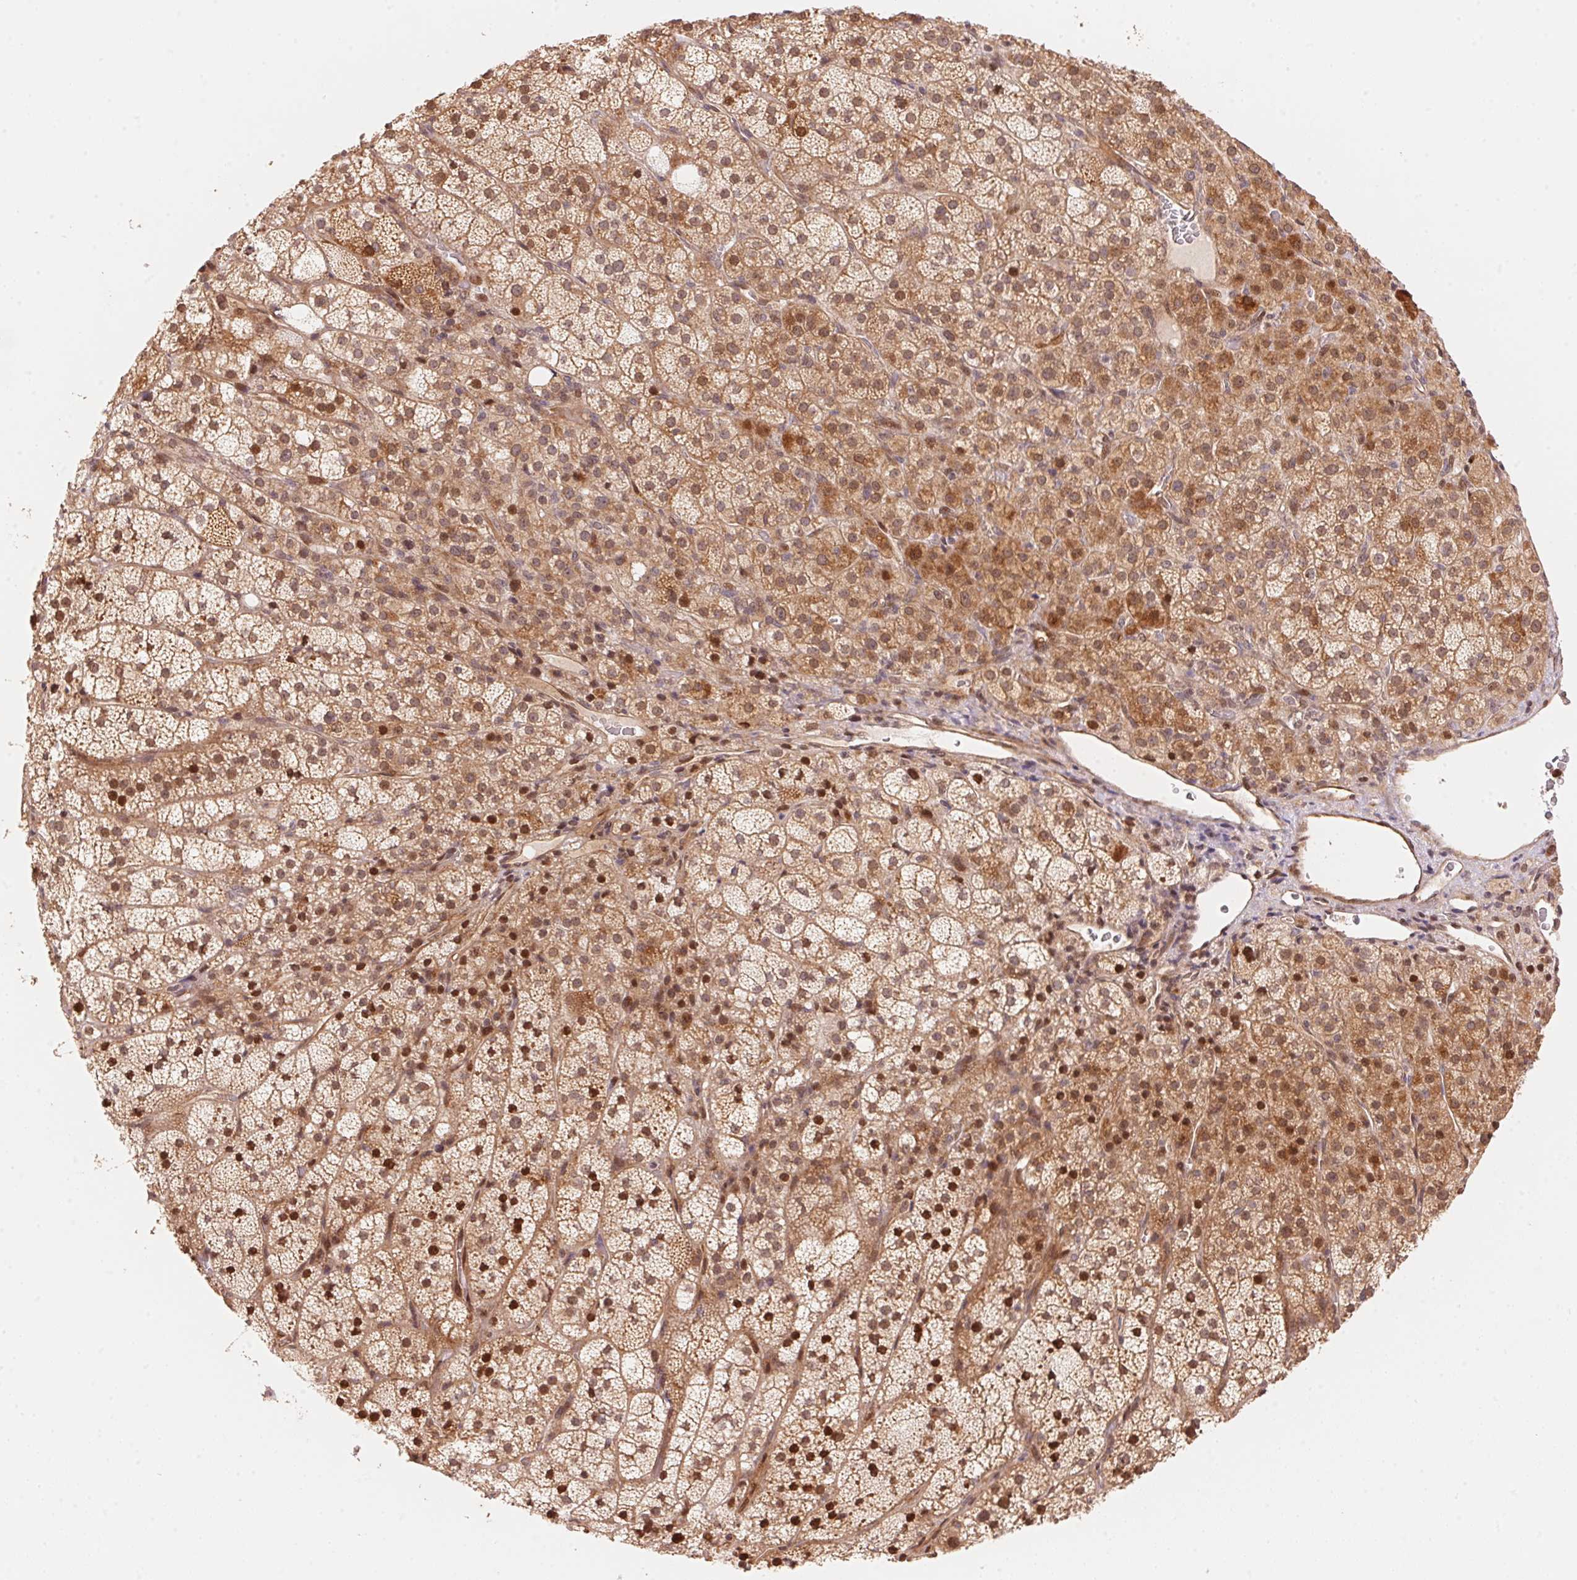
{"staining": {"intensity": "moderate", "quantity": ">75%", "location": "cytoplasmic/membranous,nuclear"}, "tissue": "adrenal gland", "cell_type": "Glandular cells", "image_type": "normal", "snomed": [{"axis": "morphology", "description": "Normal tissue, NOS"}, {"axis": "topography", "description": "Adrenal gland"}], "caption": "Immunohistochemistry of unremarkable adrenal gland shows medium levels of moderate cytoplasmic/membranous,nuclear staining in approximately >75% of glandular cells.", "gene": "TNIP2", "patient": {"sex": "female", "age": 60}}